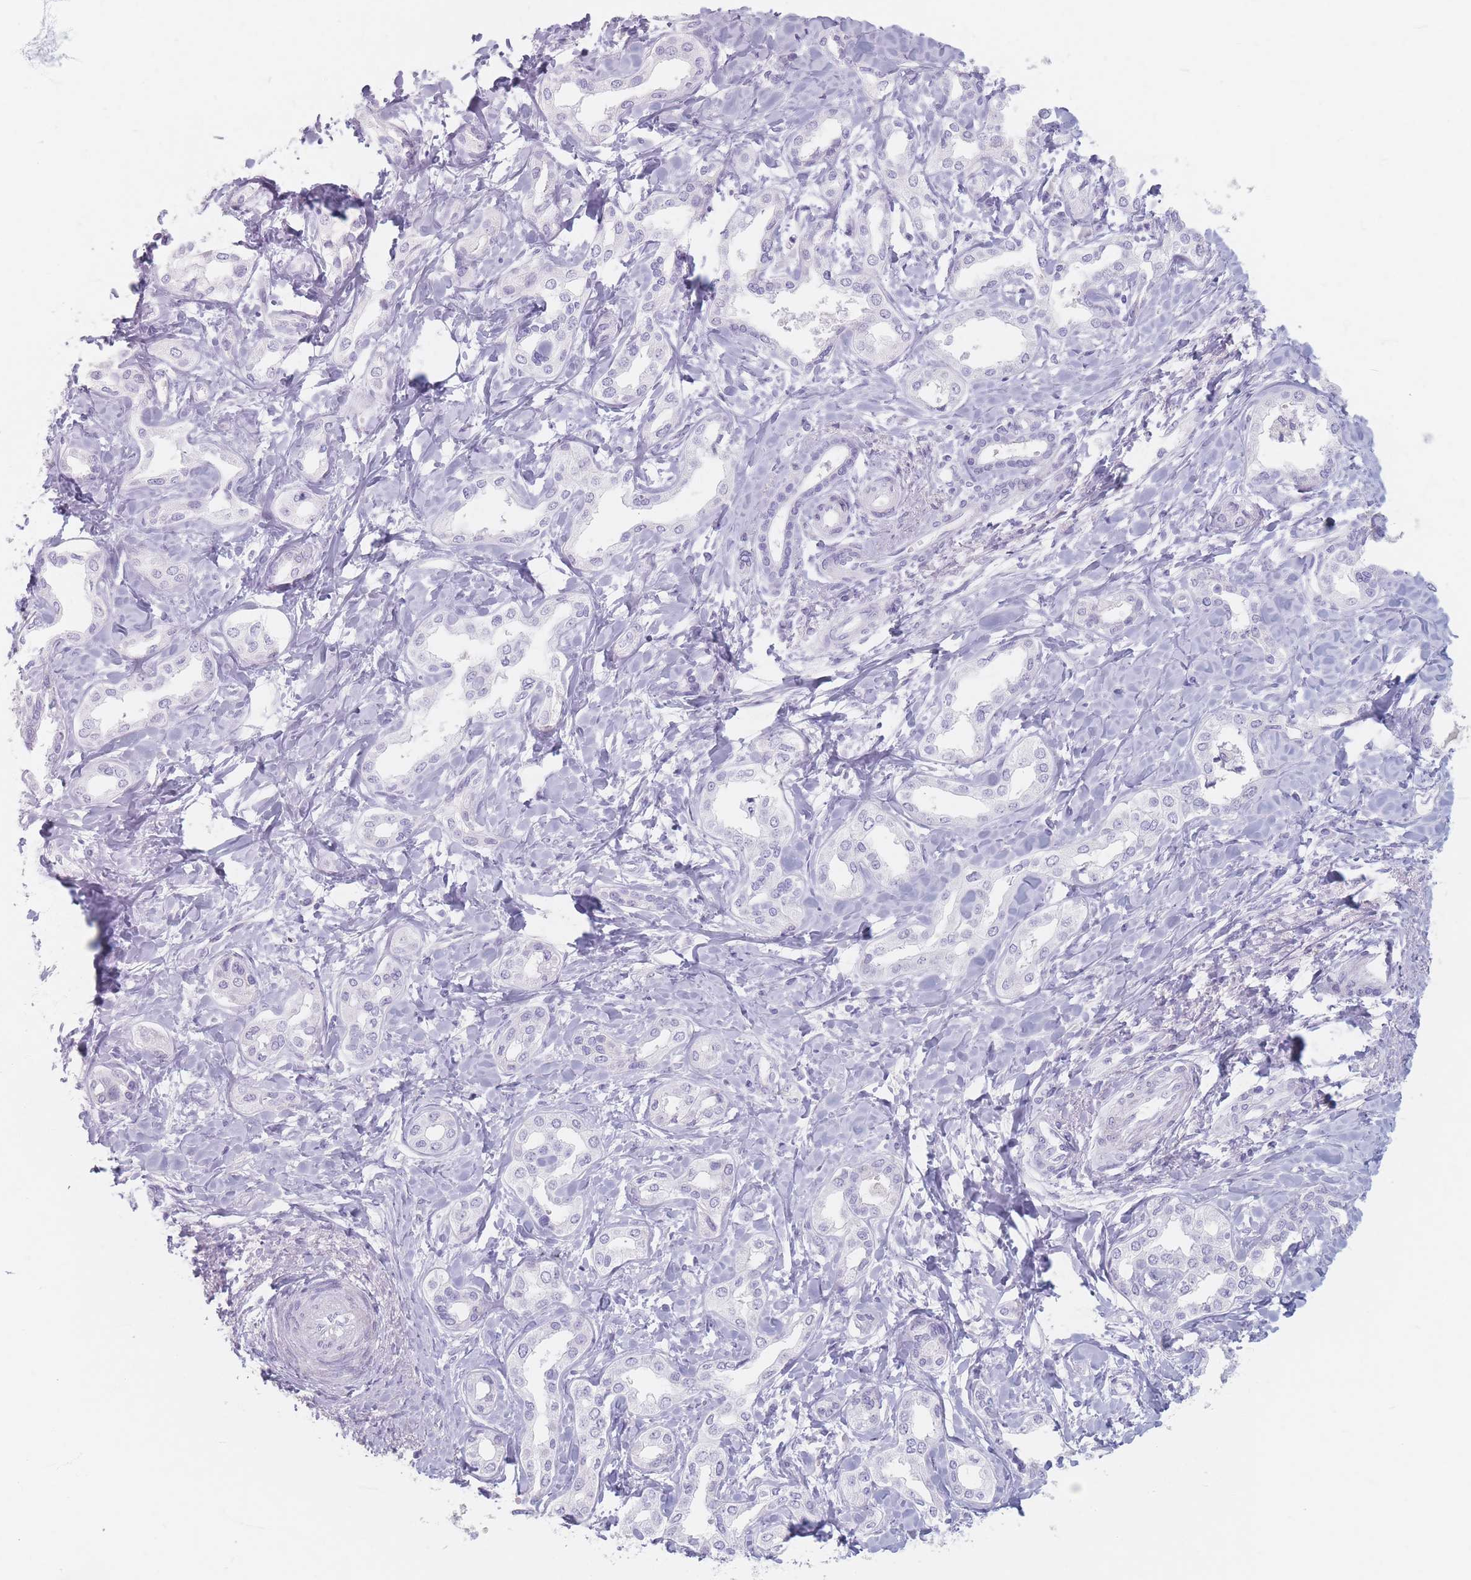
{"staining": {"intensity": "negative", "quantity": "none", "location": "none"}, "tissue": "liver cancer", "cell_type": "Tumor cells", "image_type": "cancer", "snomed": [{"axis": "morphology", "description": "Cholangiocarcinoma"}, {"axis": "topography", "description": "Liver"}], "caption": "Liver cancer (cholangiocarcinoma) was stained to show a protein in brown. There is no significant staining in tumor cells.", "gene": "PIGM", "patient": {"sex": "female", "age": 77}}